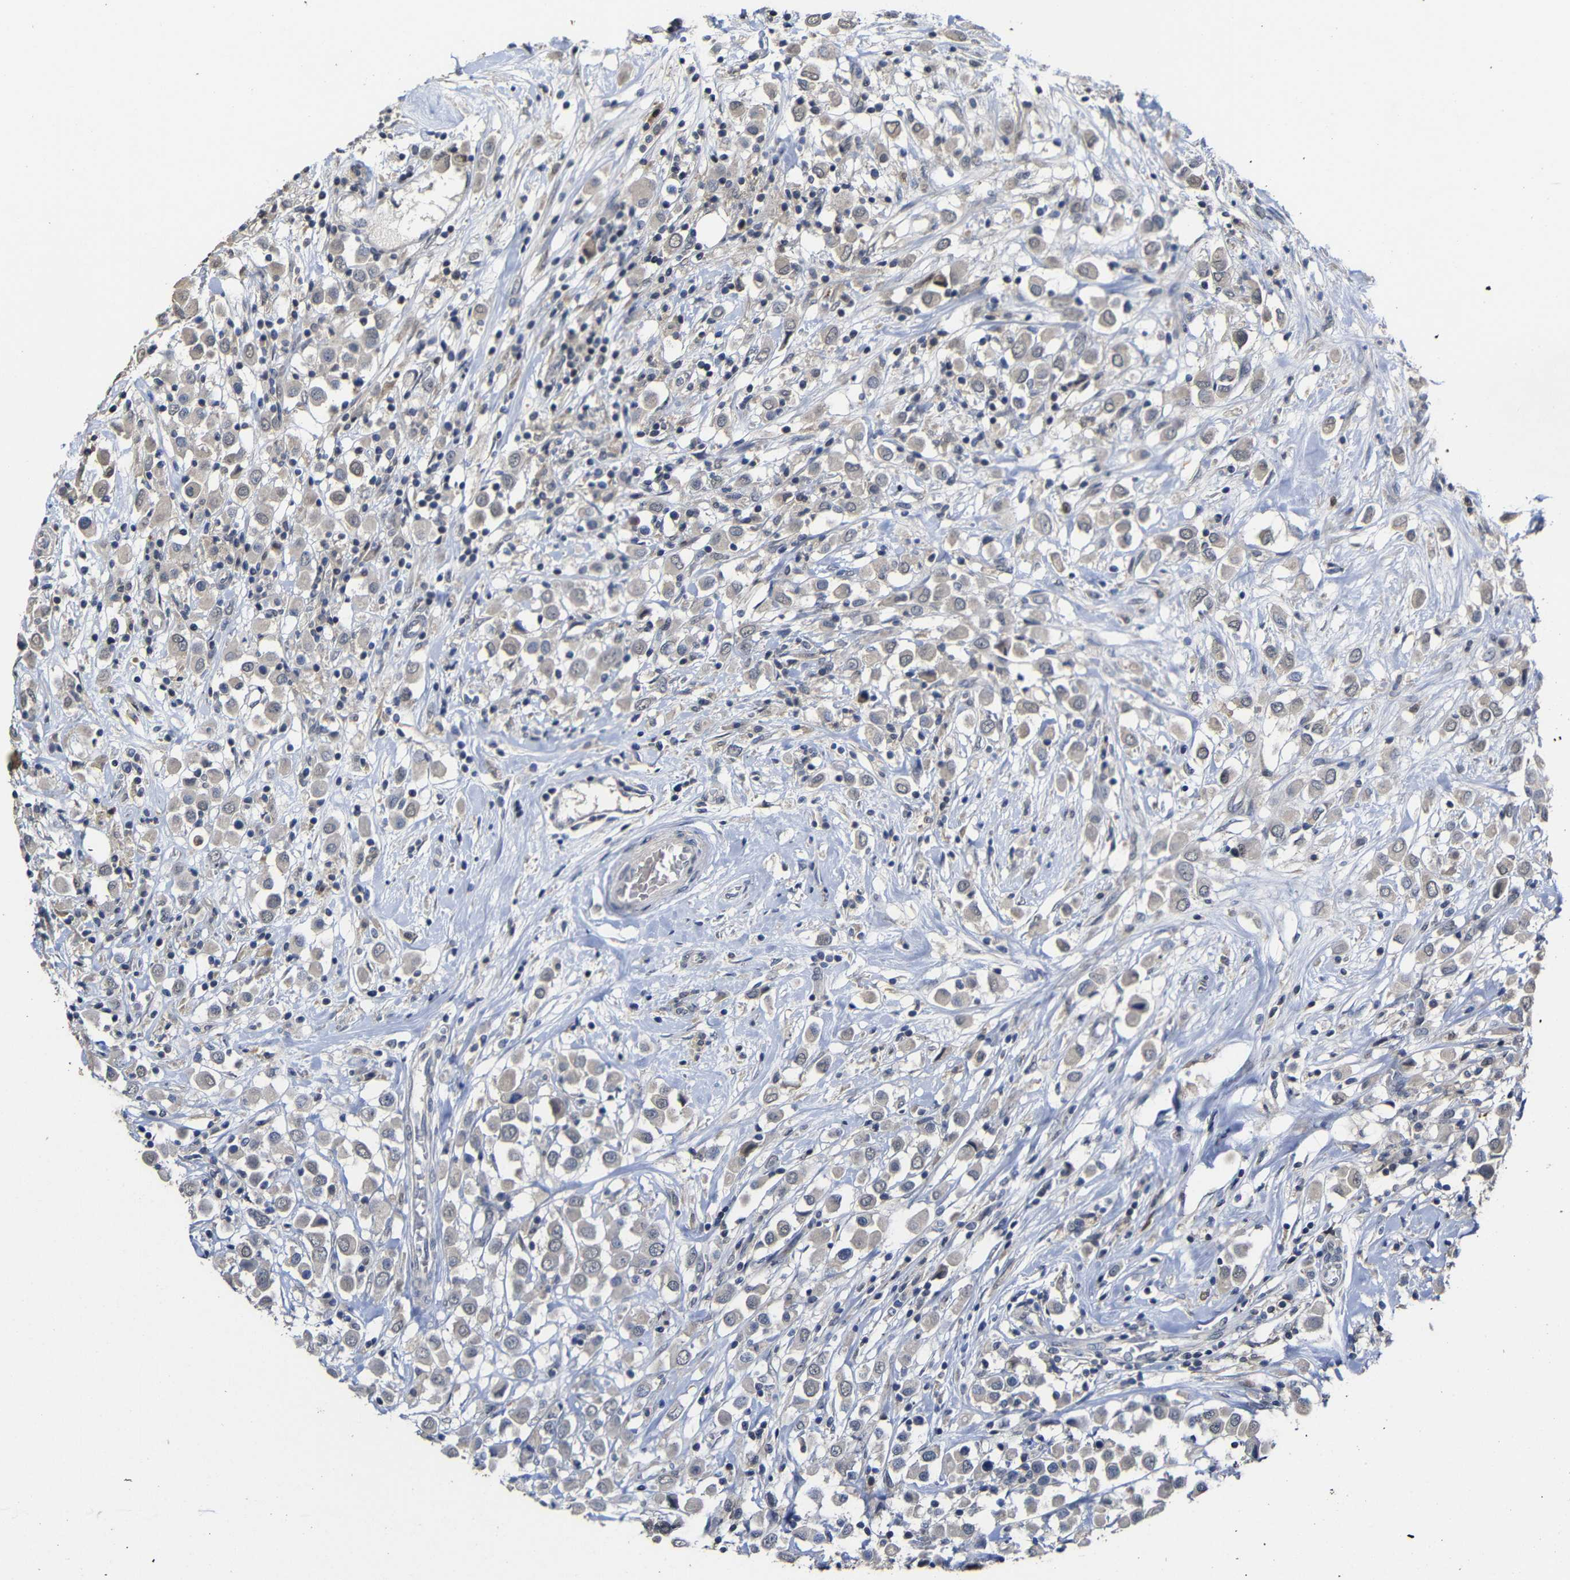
{"staining": {"intensity": "weak", "quantity": "25%-75%", "location": "cytoplasmic/membranous"}, "tissue": "breast cancer", "cell_type": "Tumor cells", "image_type": "cancer", "snomed": [{"axis": "morphology", "description": "Duct carcinoma"}, {"axis": "topography", "description": "Breast"}], "caption": "Intraductal carcinoma (breast) stained with DAB immunohistochemistry (IHC) demonstrates low levels of weak cytoplasmic/membranous positivity in approximately 25%-75% of tumor cells.", "gene": "ATG12", "patient": {"sex": "female", "age": 61}}